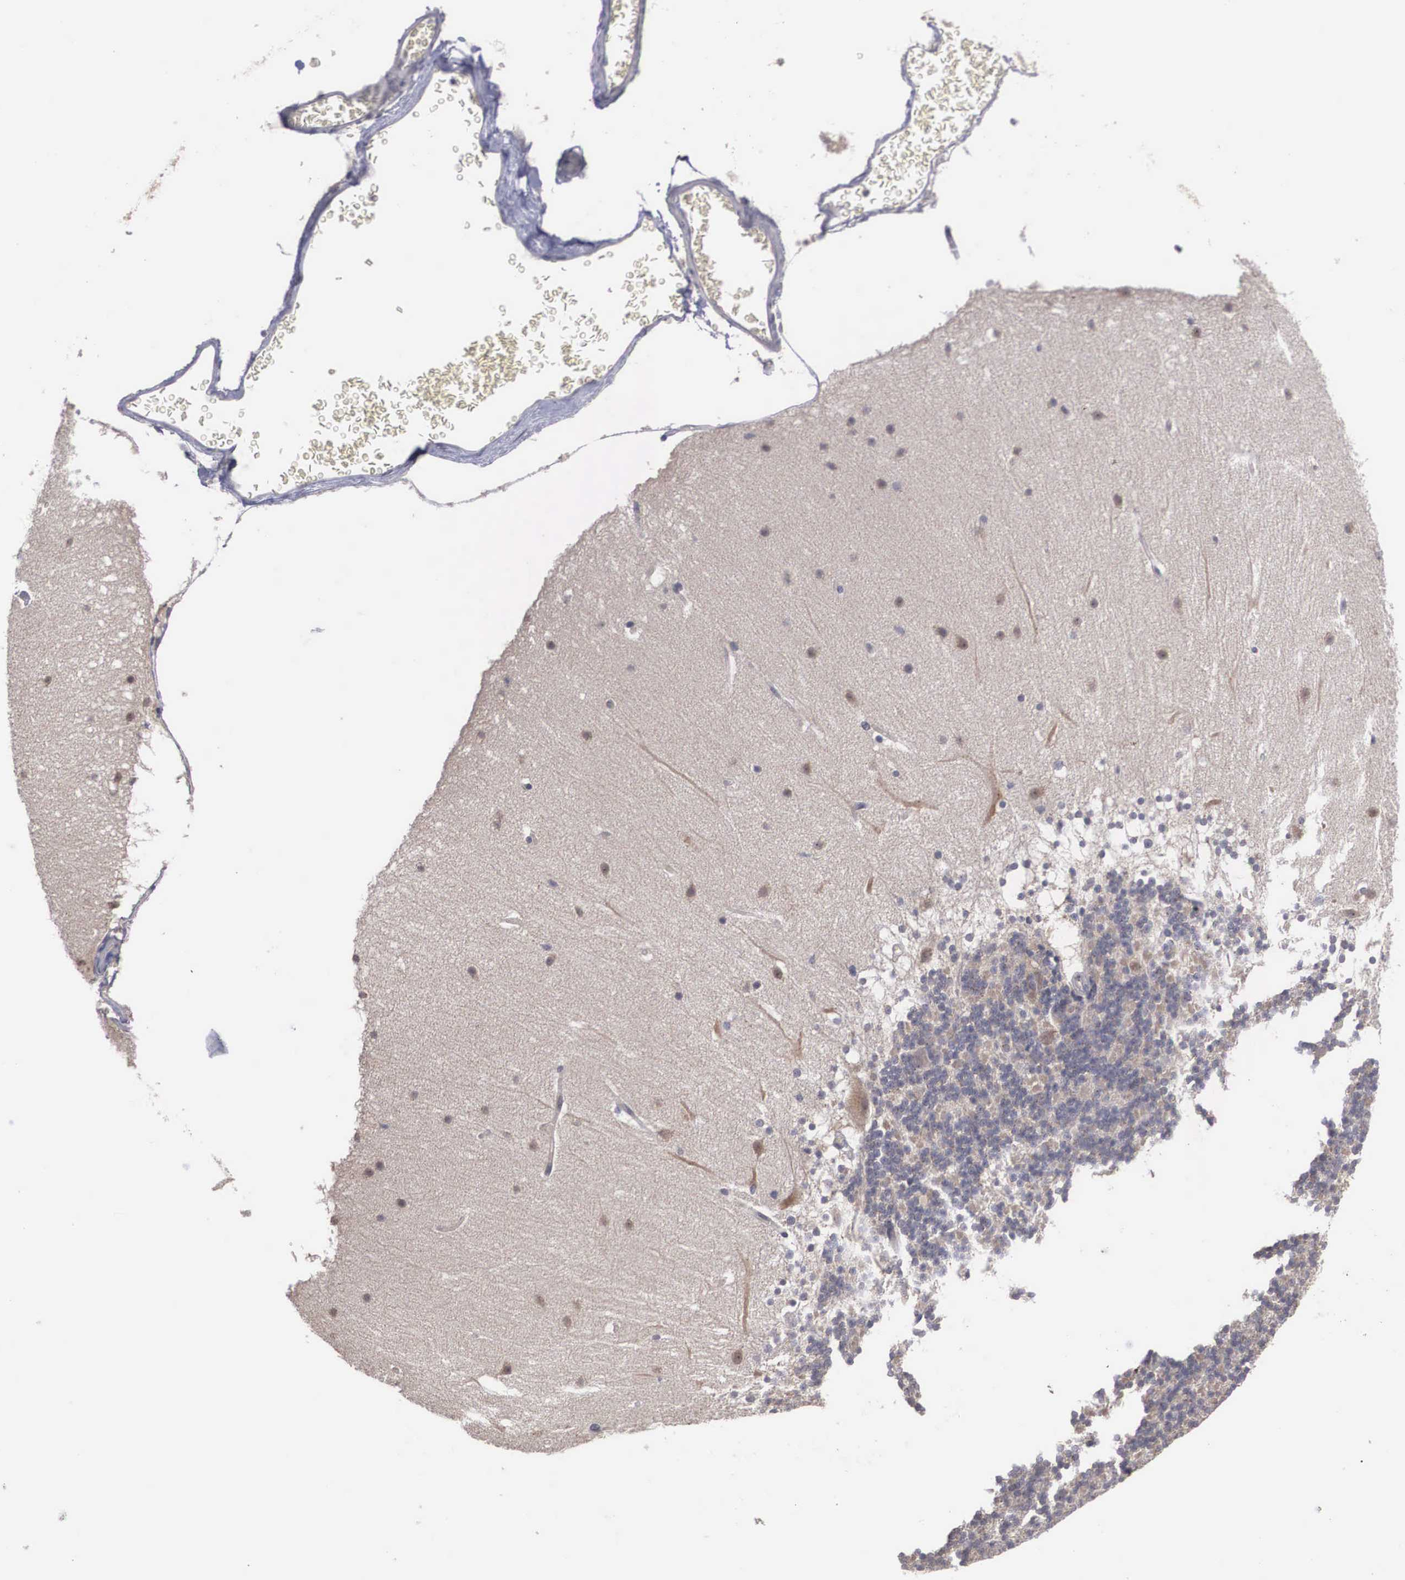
{"staining": {"intensity": "negative", "quantity": "none", "location": "none"}, "tissue": "cerebellum", "cell_type": "Cells in granular layer", "image_type": "normal", "snomed": [{"axis": "morphology", "description": "Normal tissue, NOS"}, {"axis": "topography", "description": "Cerebellum"}], "caption": "This is a micrograph of immunohistochemistry staining of benign cerebellum, which shows no positivity in cells in granular layer.", "gene": "AMN", "patient": {"sex": "female", "age": 19}}